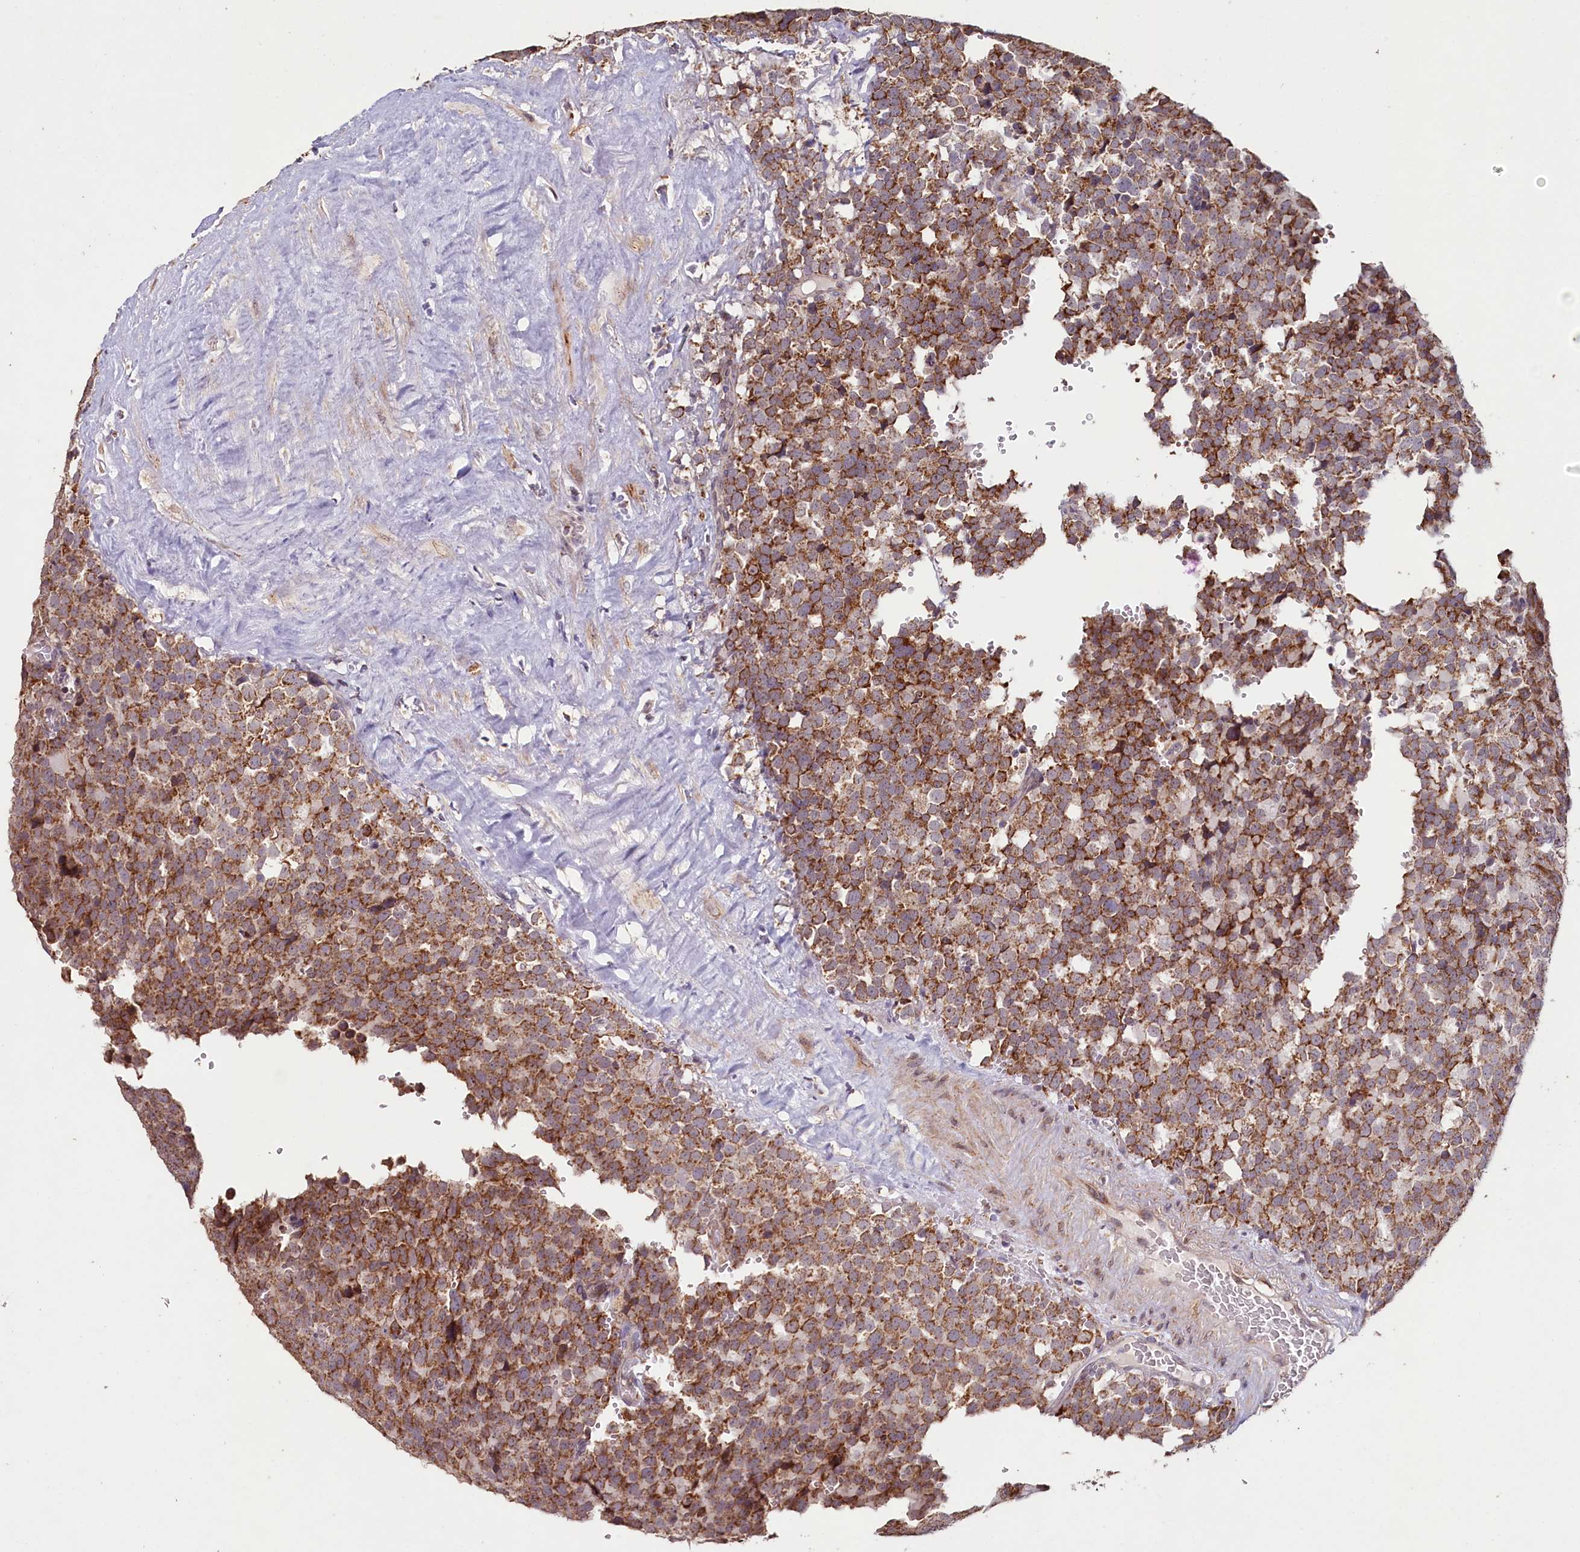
{"staining": {"intensity": "strong", "quantity": ">75%", "location": "cytoplasmic/membranous"}, "tissue": "testis cancer", "cell_type": "Tumor cells", "image_type": "cancer", "snomed": [{"axis": "morphology", "description": "Seminoma, NOS"}, {"axis": "topography", "description": "Testis"}], "caption": "An image of human testis seminoma stained for a protein displays strong cytoplasmic/membranous brown staining in tumor cells. (DAB IHC, brown staining for protein, blue staining for nuclei).", "gene": "PDE6D", "patient": {"sex": "male", "age": 71}}